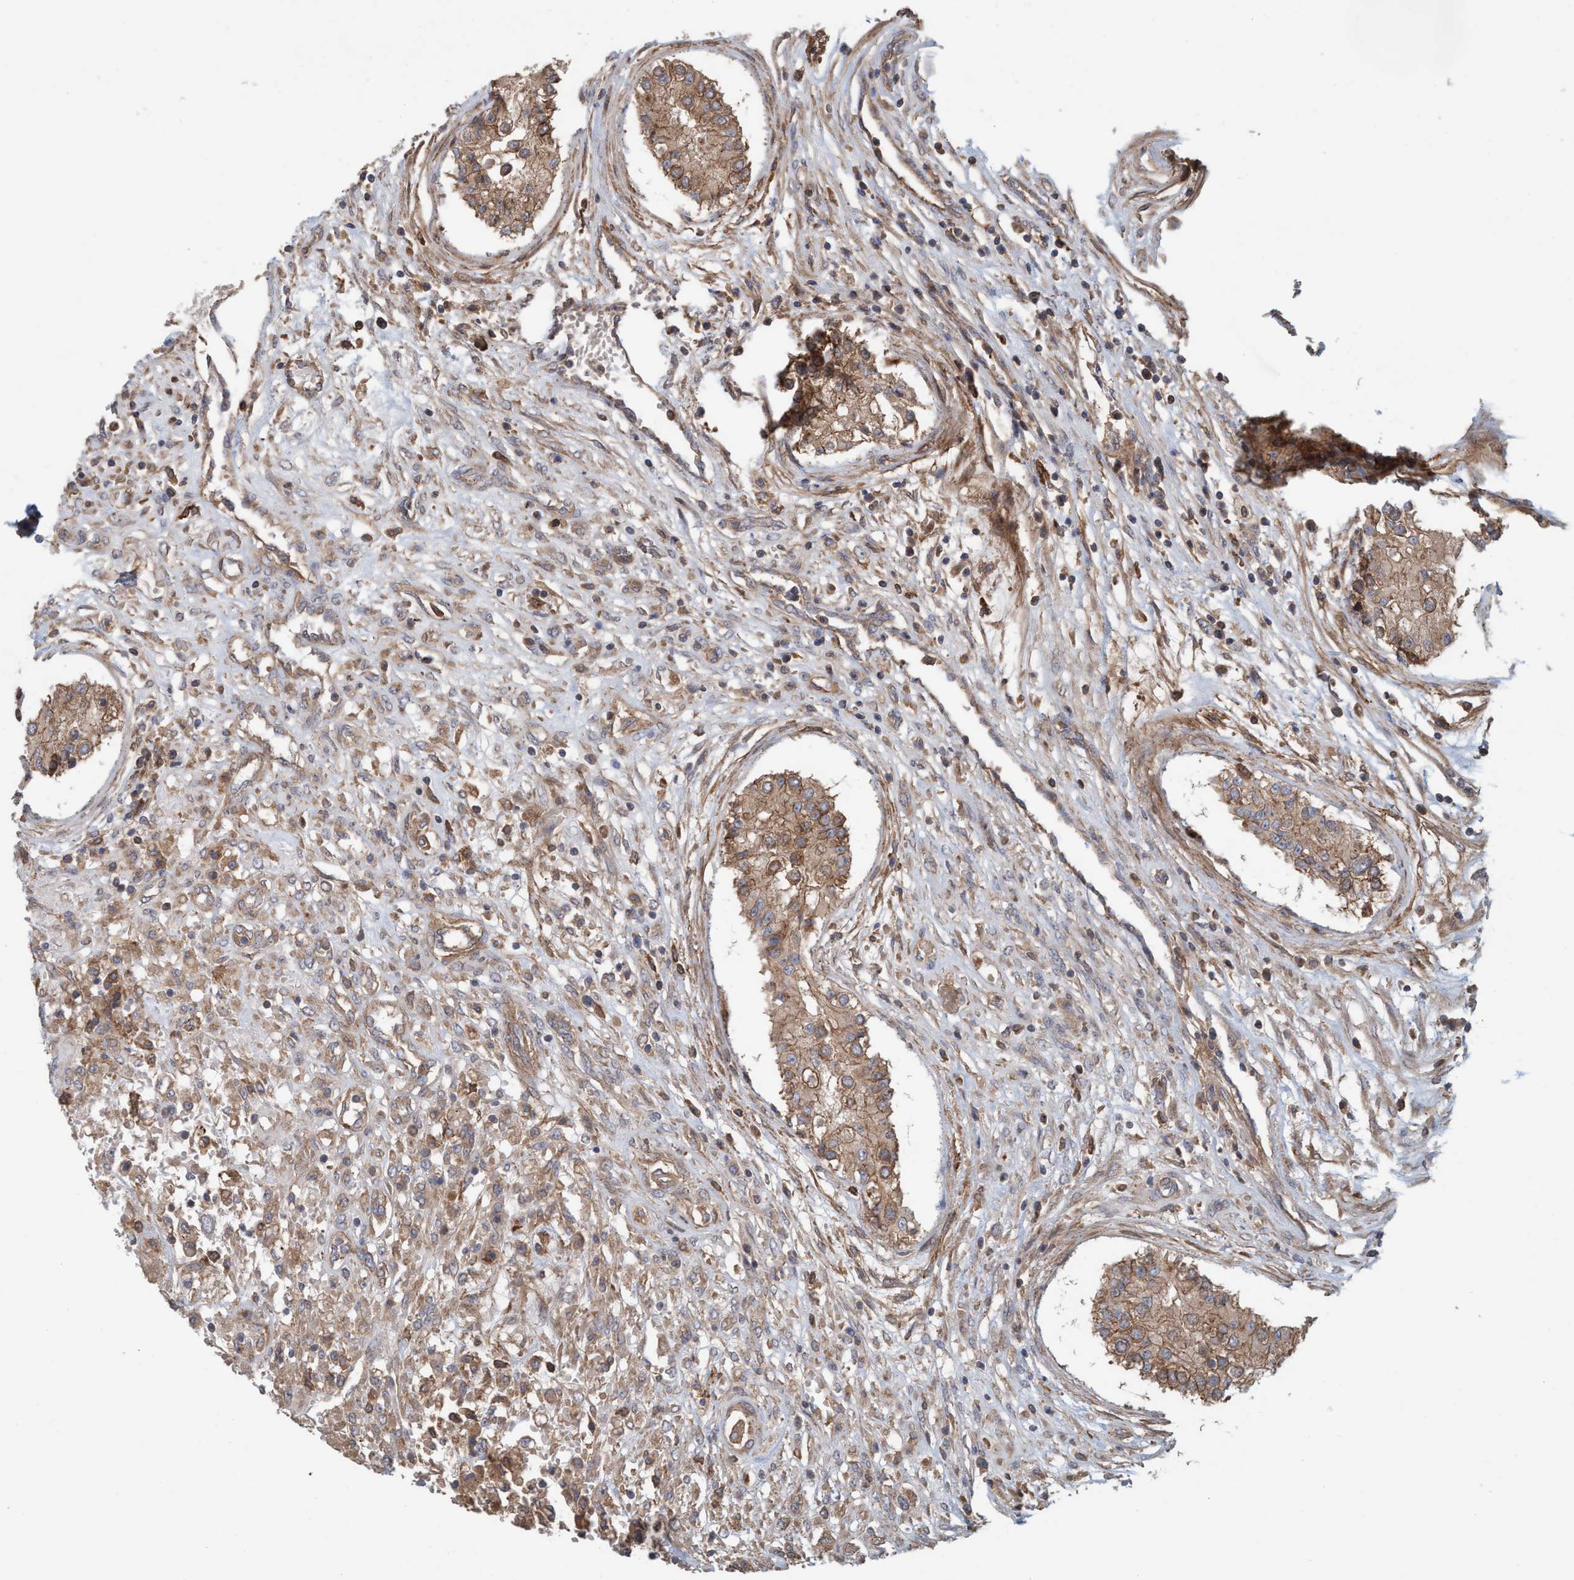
{"staining": {"intensity": "strong", "quantity": ">75%", "location": "cytoplasmic/membranous"}, "tissue": "testis cancer", "cell_type": "Tumor cells", "image_type": "cancer", "snomed": [{"axis": "morphology", "description": "Carcinoma, Embryonal, NOS"}, {"axis": "topography", "description": "Testis"}], "caption": "A high amount of strong cytoplasmic/membranous staining is identified in about >75% of tumor cells in testis cancer (embryonal carcinoma) tissue. The staining was performed using DAB (3,3'-diaminobenzidine) to visualize the protein expression in brown, while the nuclei were stained in blue with hematoxylin (Magnification: 20x).", "gene": "SPECC1", "patient": {"sex": "male", "age": 25}}